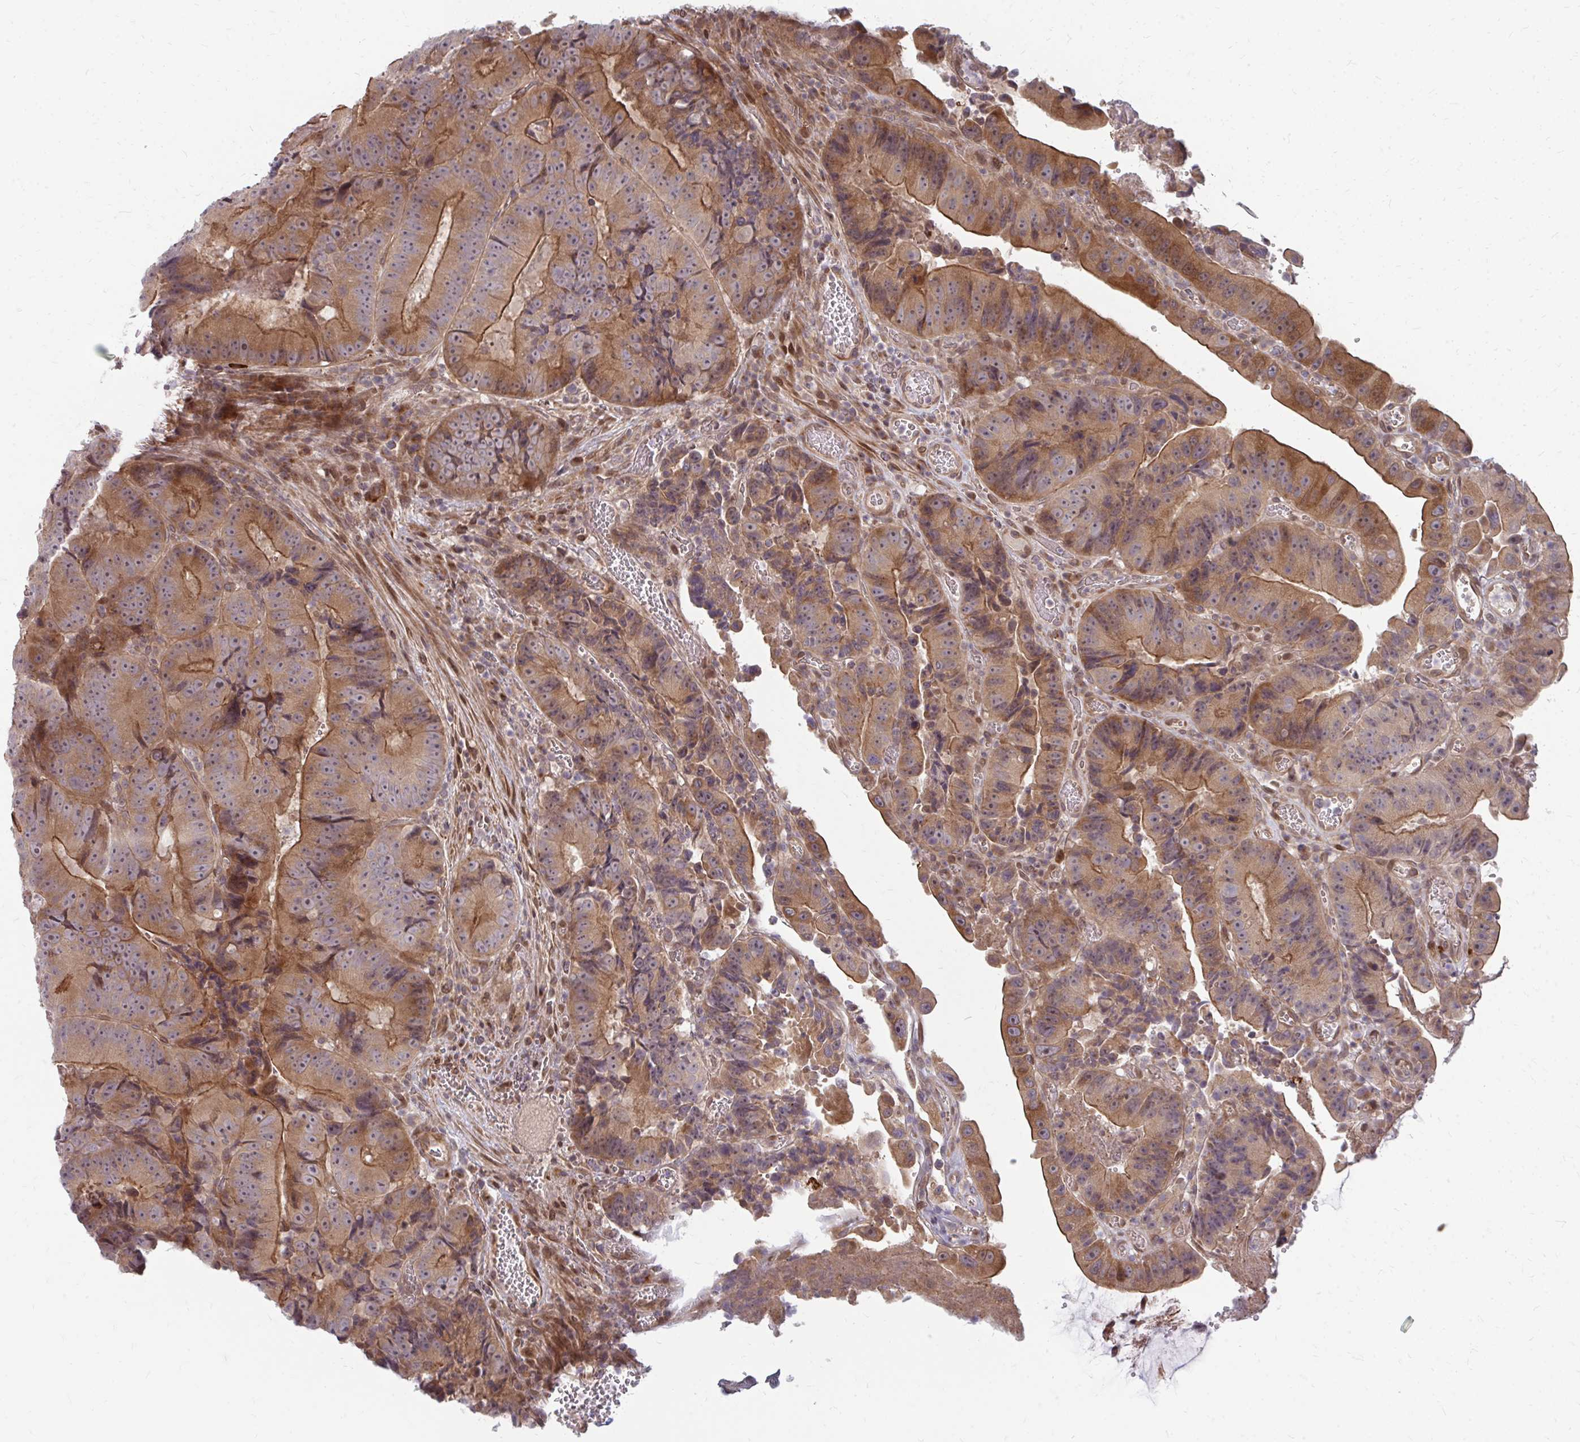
{"staining": {"intensity": "moderate", "quantity": ">75%", "location": "cytoplasmic/membranous"}, "tissue": "colorectal cancer", "cell_type": "Tumor cells", "image_type": "cancer", "snomed": [{"axis": "morphology", "description": "Adenocarcinoma, NOS"}, {"axis": "topography", "description": "Colon"}], "caption": "Immunohistochemistry (IHC) (DAB (3,3'-diaminobenzidine)) staining of colorectal cancer exhibits moderate cytoplasmic/membranous protein staining in about >75% of tumor cells.", "gene": "ZNF285", "patient": {"sex": "female", "age": 86}}